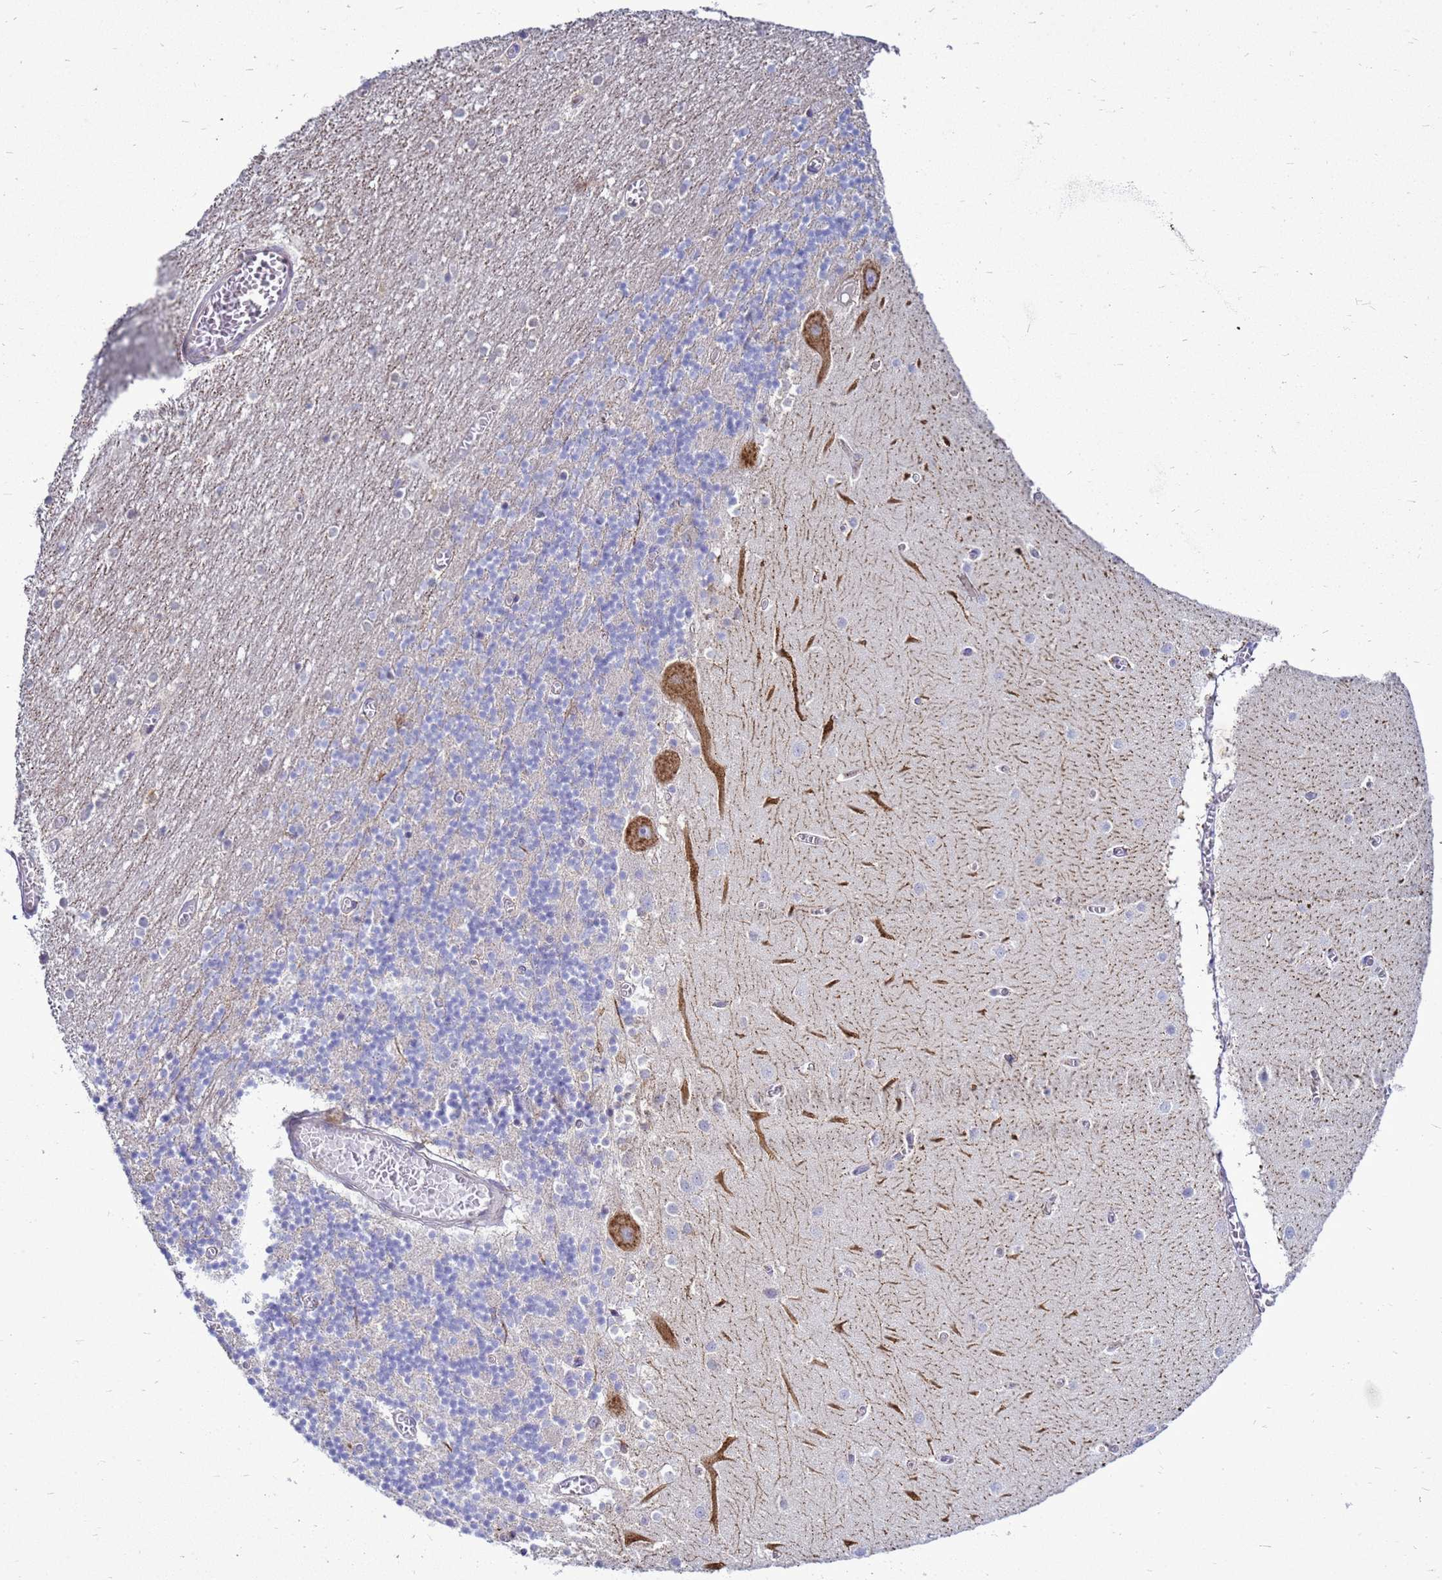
{"staining": {"intensity": "negative", "quantity": "none", "location": "none"}, "tissue": "cerebellum", "cell_type": "Cells in granular layer", "image_type": "normal", "snomed": [{"axis": "morphology", "description": "Normal tissue, NOS"}, {"axis": "topography", "description": "Cerebellum"}], "caption": "IHC image of unremarkable cerebellum: human cerebellum stained with DAB (3,3'-diaminobenzidine) exhibits no significant protein staining in cells in granular layer.", "gene": "MON1B", "patient": {"sex": "female", "age": 28}}